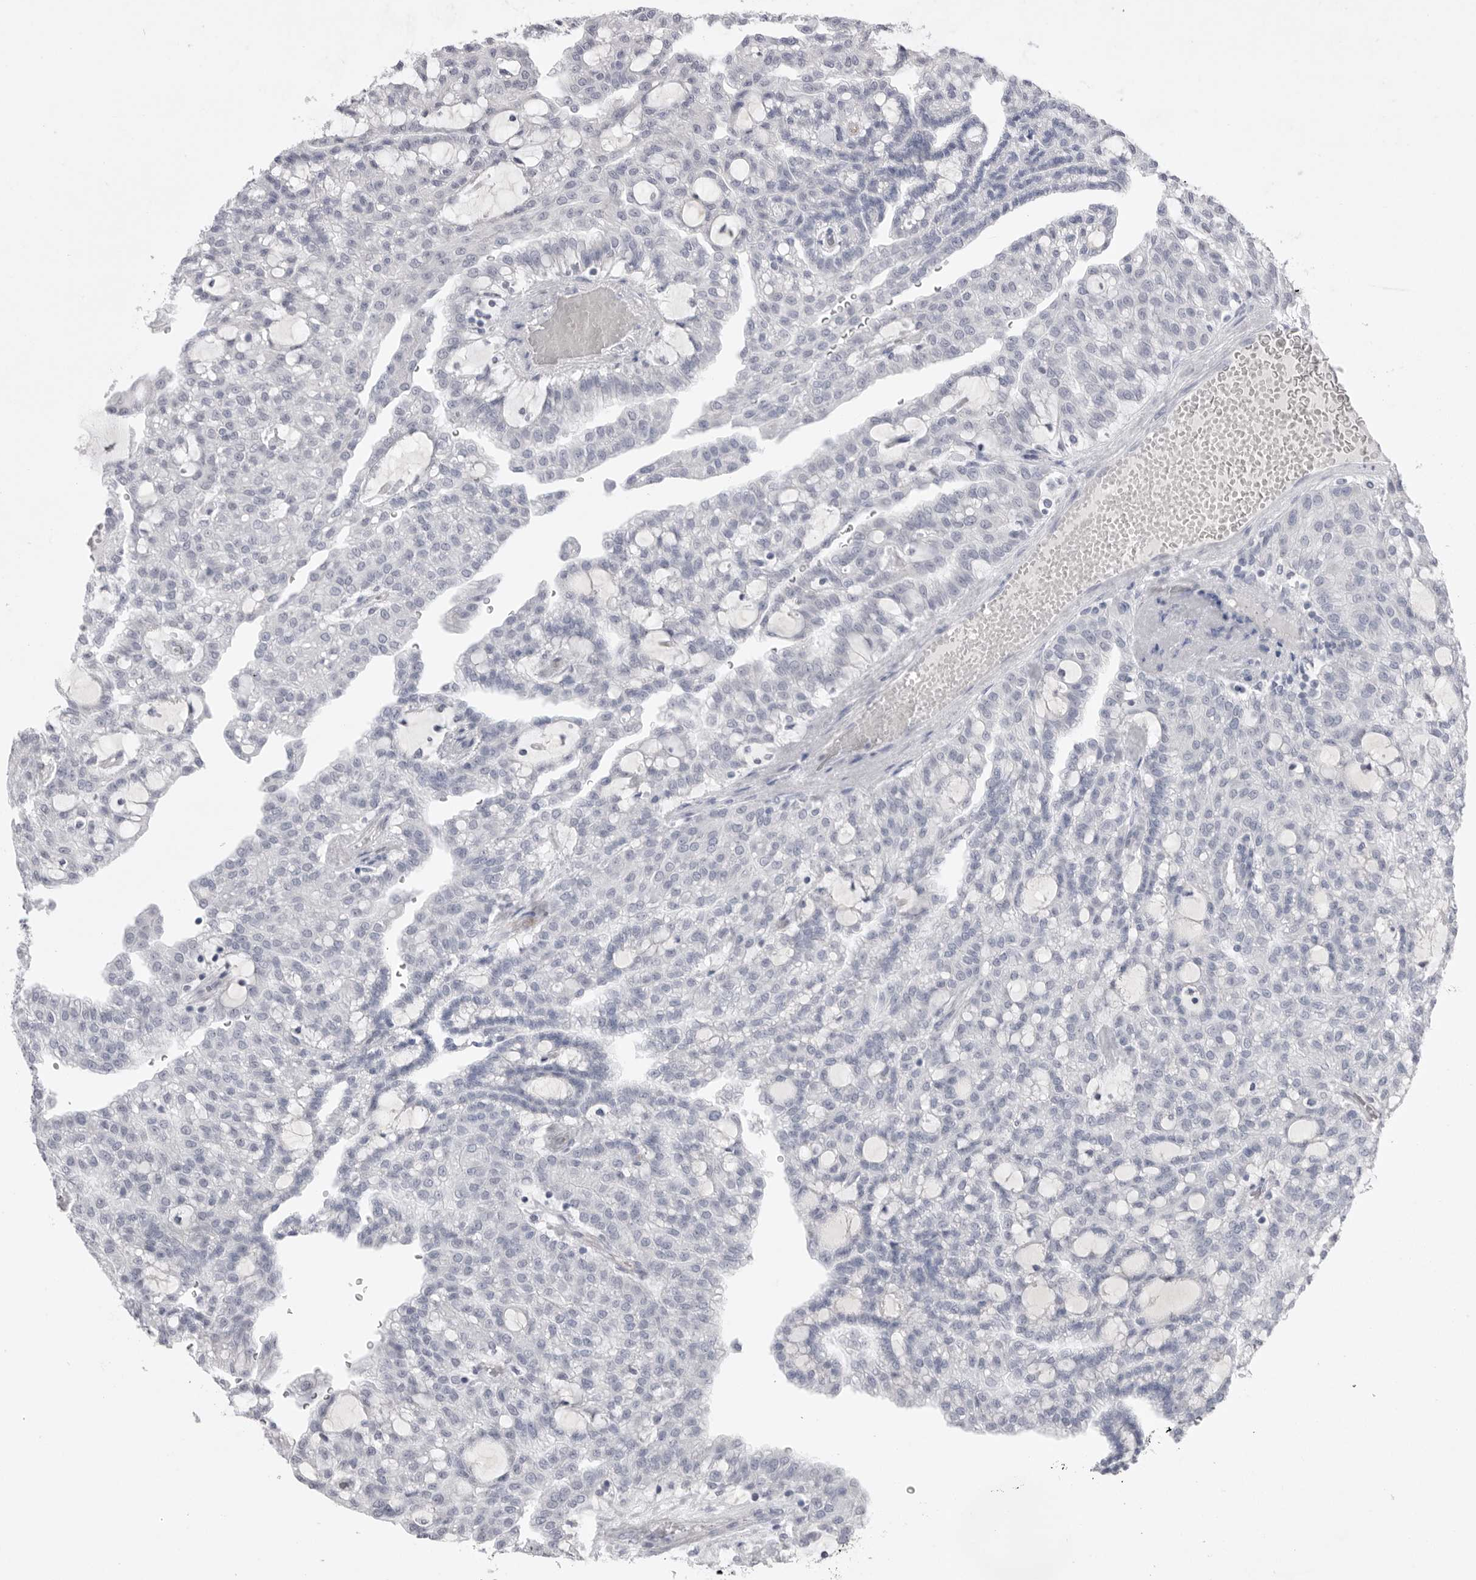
{"staining": {"intensity": "negative", "quantity": "none", "location": "none"}, "tissue": "renal cancer", "cell_type": "Tumor cells", "image_type": "cancer", "snomed": [{"axis": "morphology", "description": "Adenocarcinoma, NOS"}, {"axis": "topography", "description": "Kidney"}], "caption": "Human renal adenocarcinoma stained for a protein using immunohistochemistry (IHC) demonstrates no expression in tumor cells.", "gene": "ZBTB7B", "patient": {"sex": "male", "age": 63}}